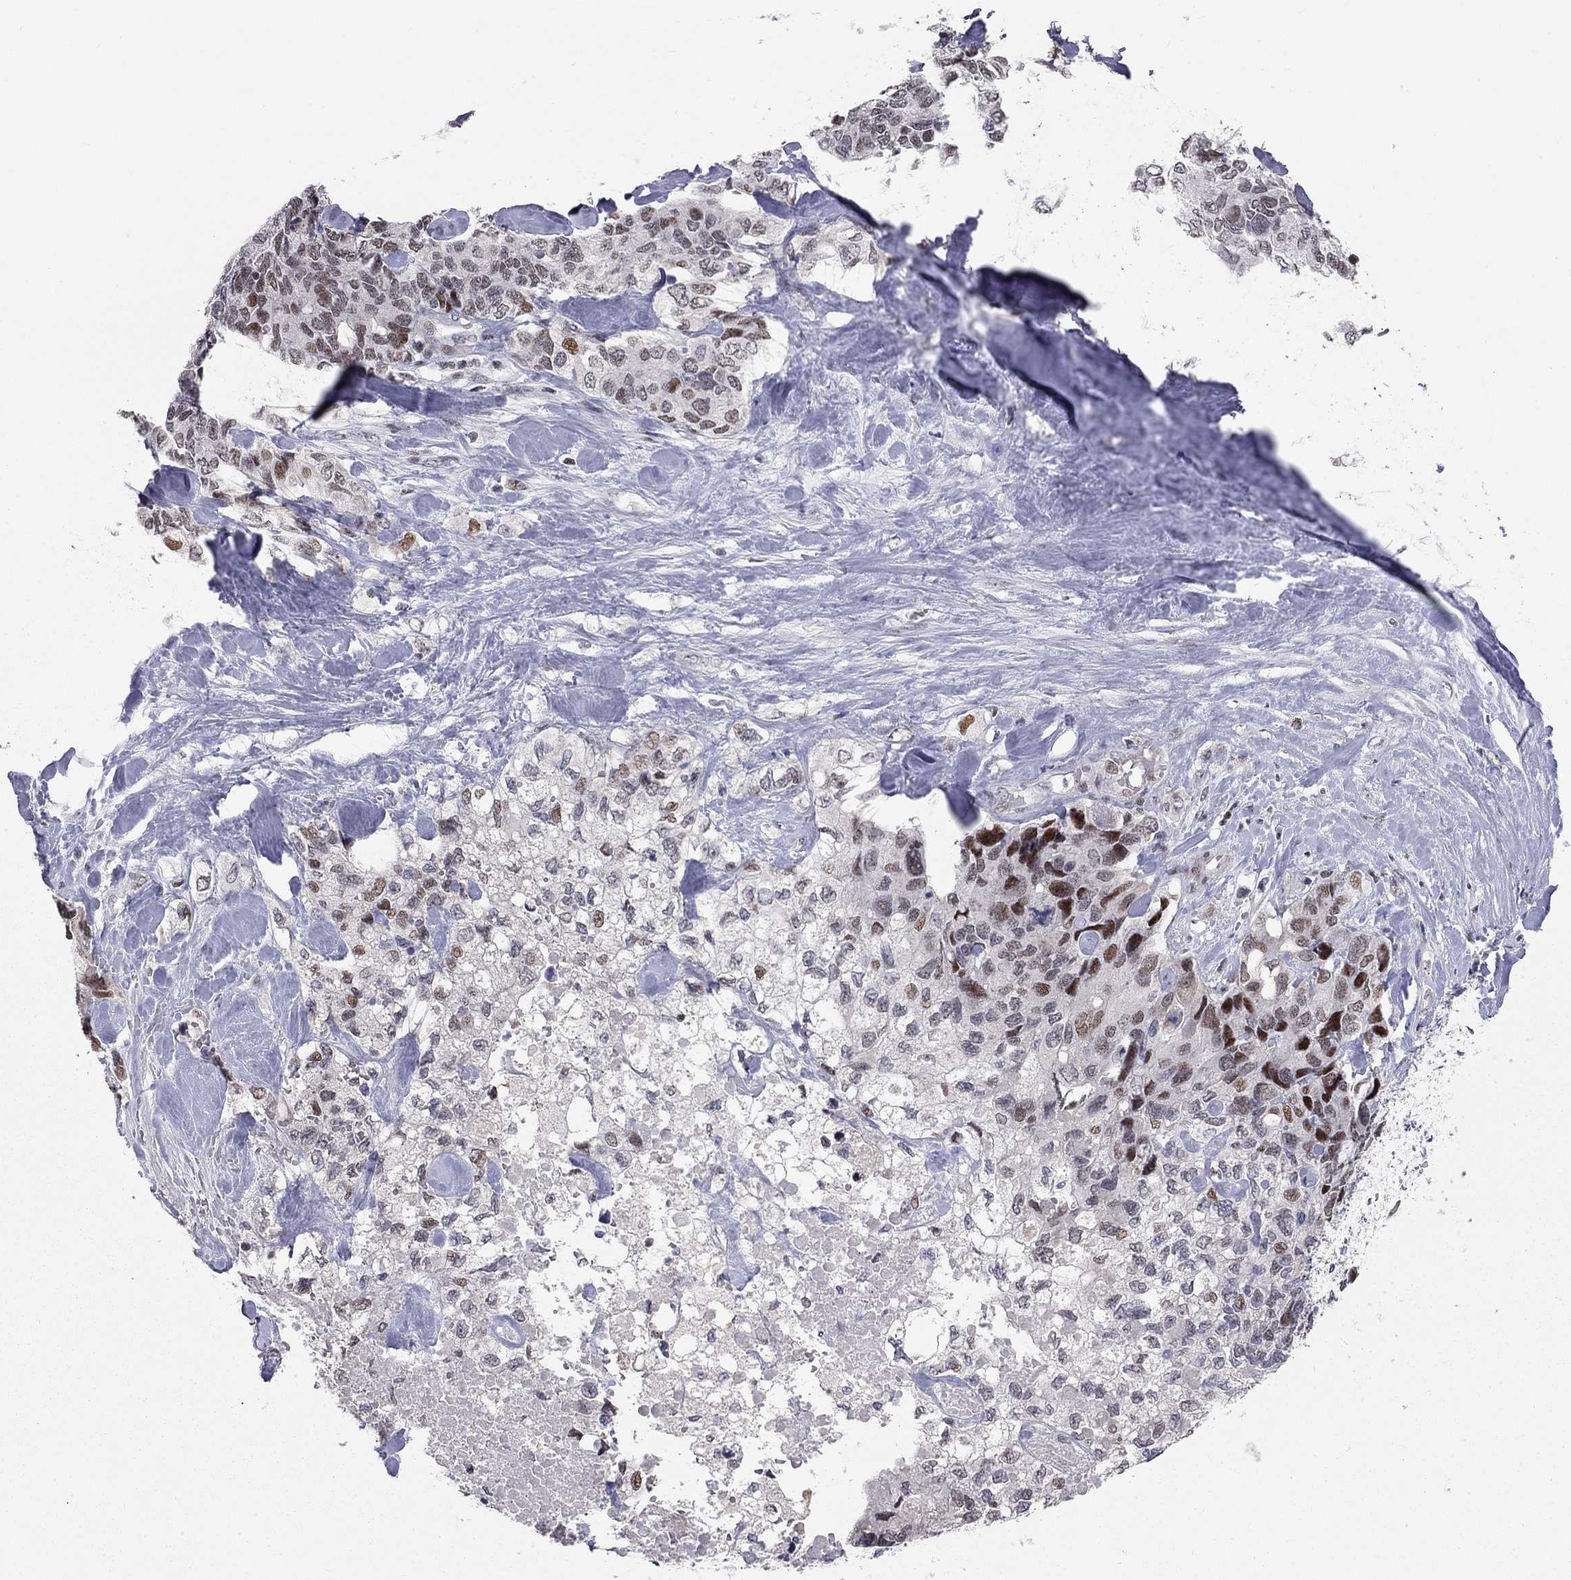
{"staining": {"intensity": "moderate", "quantity": "<25%", "location": "nuclear"}, "tissue": "pancreatic cancer", "cell_type": "Tumor cells", "image_type": "cancer", "snomed": [{"axis": "morphology", "description": "Adenocarcinoma, NOS"}, {"axis": "topography", "description": "Pancreas"}], "caption": "Tumor cells show low levels of moderate nuclear expression in approximately <25% of cells in adenocarcinoma (pancreatic). (IHC, brightfield microscopy, high magnification).", "gene": "HDAC3", "patient": {"sex": "female", "age": 56}}